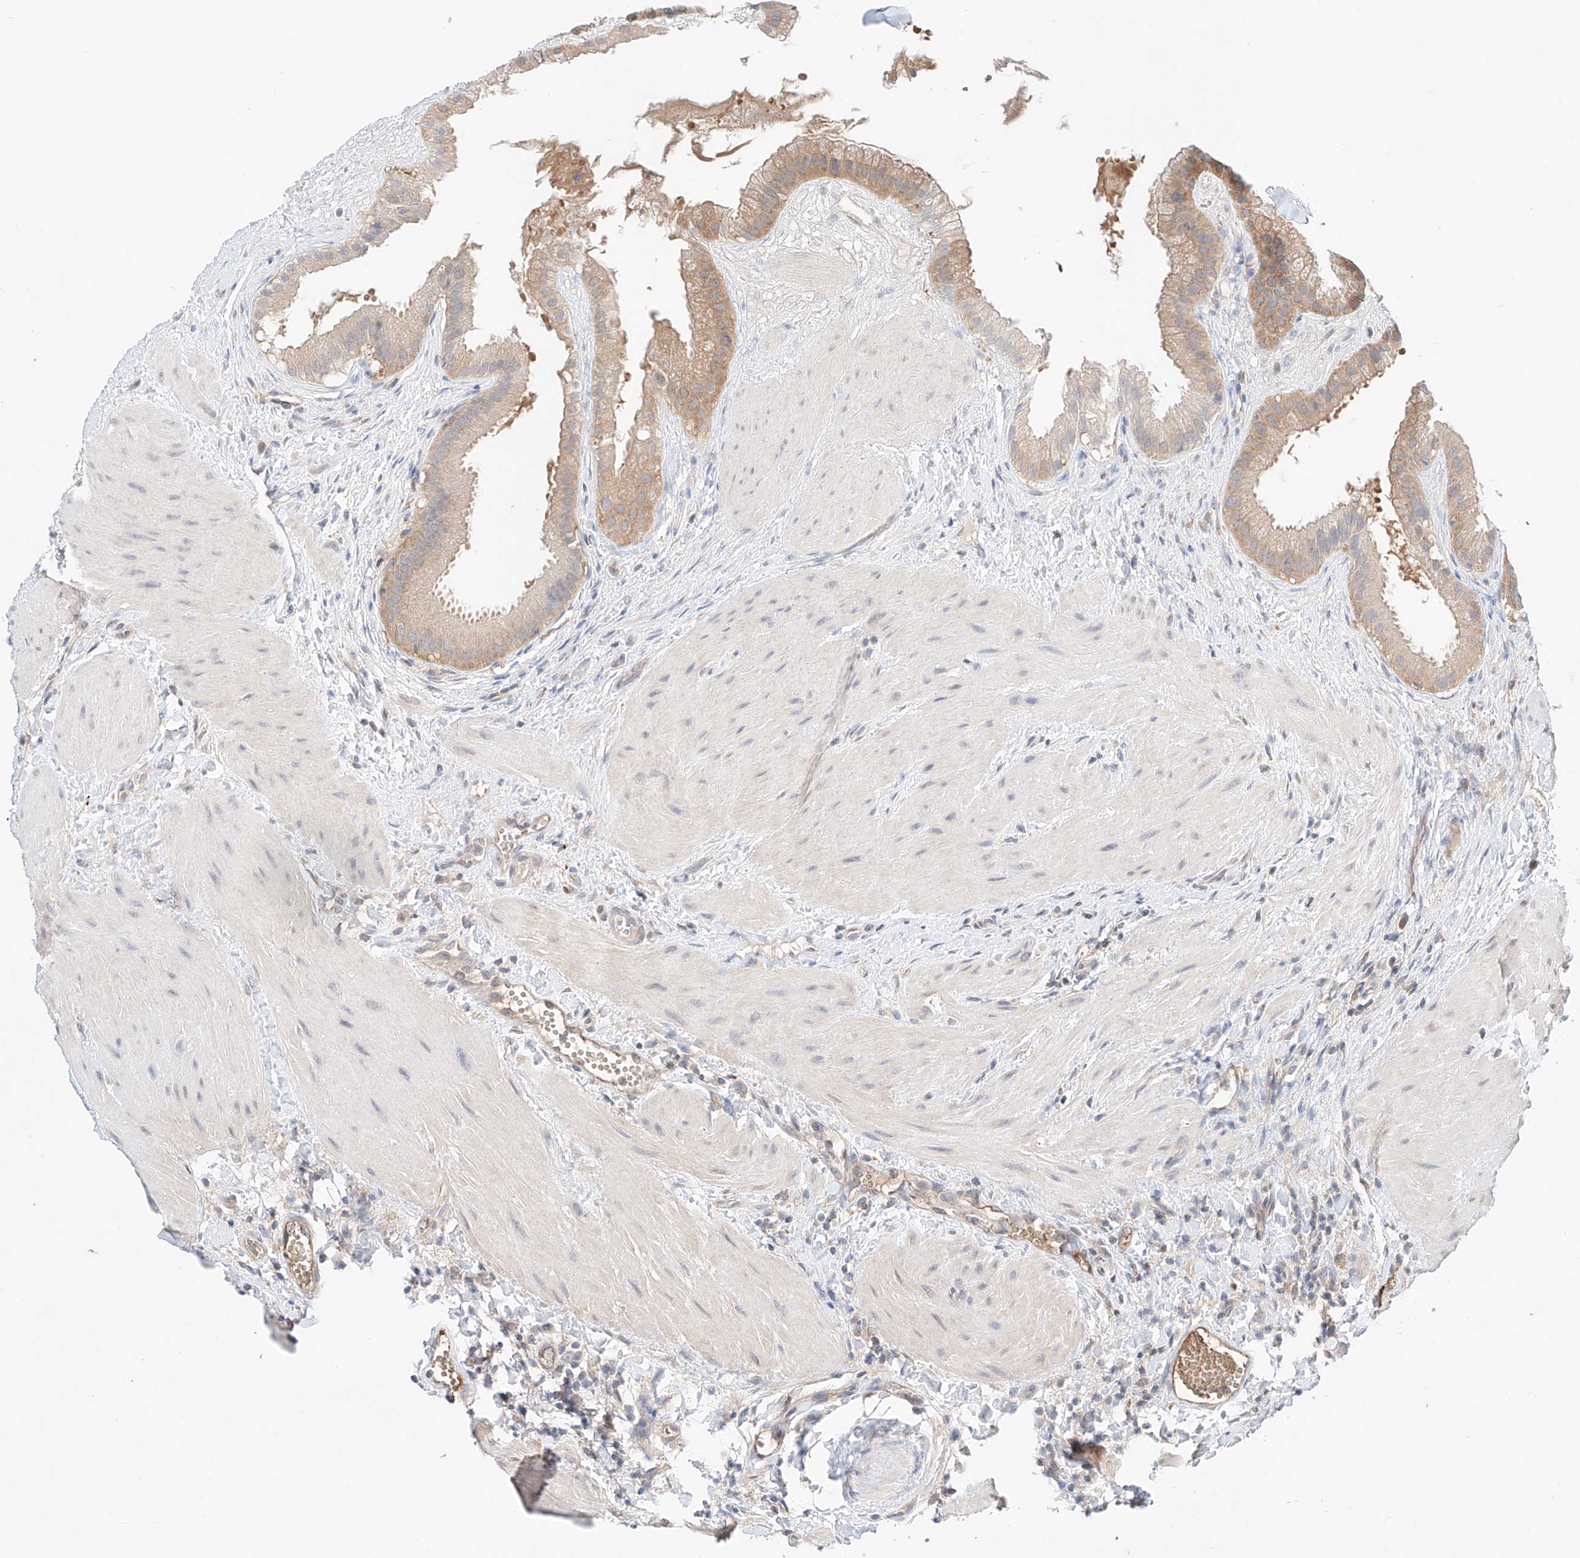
{"staining": {"intensity": "moderate", "quantity": ">75%", "location": "cytoplasmic/membranous"}, "tissue": "gallbladder", "cell_type": "Glandular cells", "image_type": "normal", "snomed": [{"axis": "morphology", "description": "Normal tissue, NOS"}, {"axis": "topography", "description": "Gallbladder"}], "caption": "Immunohistochemical staining of normal human gallbladder demonstrates moderate cytoplasmic/membranous protein staining in about >75% of glandular cells. The staining was performed using DAB, with brown indicating positive protein expression. Nuclei are stained blue with hematoxylin.", "gene": "PGGT1B", "patient": {"sex": "male", "age": 55}}